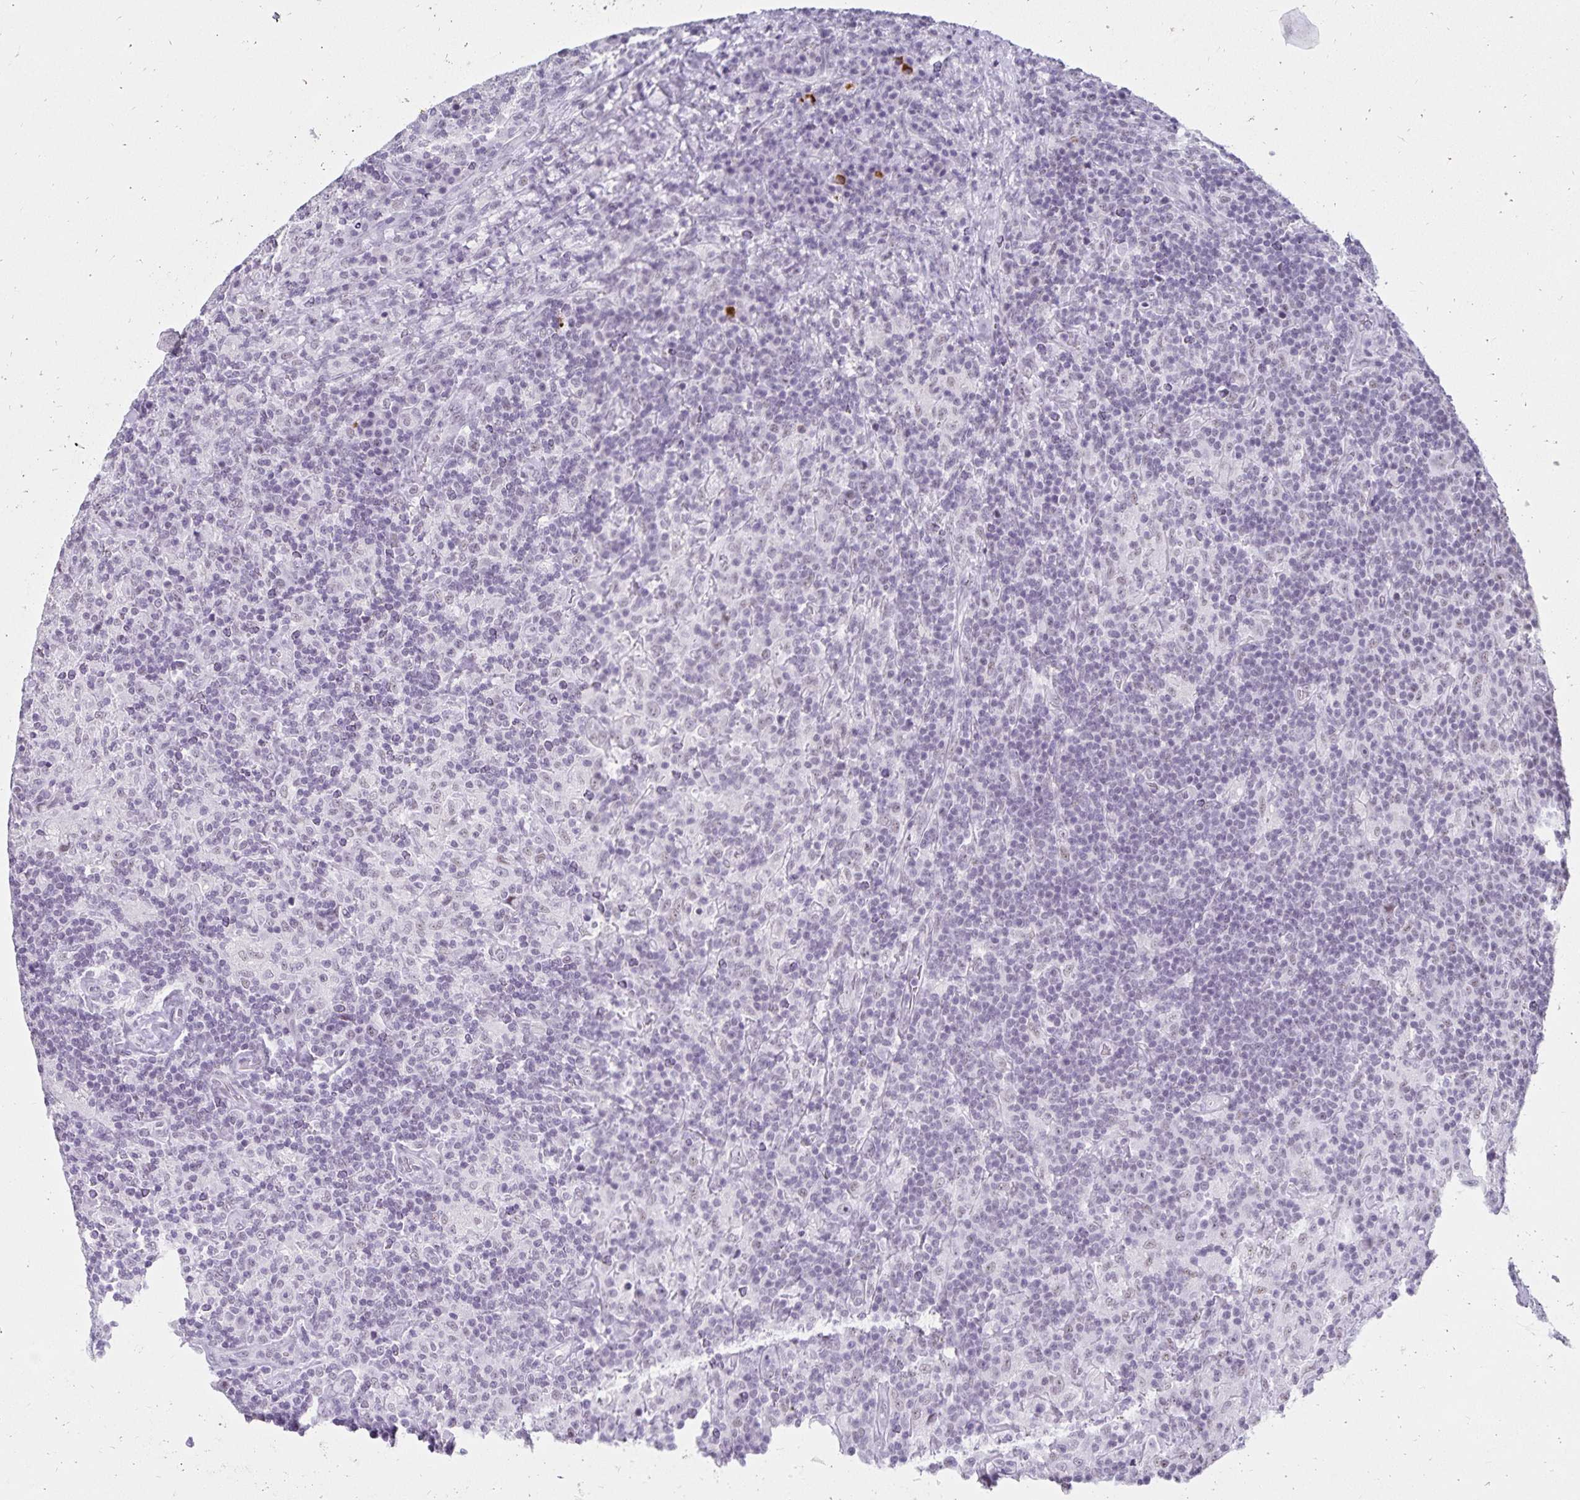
{"staining": {"intensity": "negative", "quantity": "none", "location": "none"}, "tissue": "lymphoma", "cell_type": "Tumor cells", "image_type": "cancer", "snomed": [{"axis": "morphology", "description": "Hodgkin's disease, NOS"}, {"axis": "topography", "description": "Lymph node"}], "caption": "An immunohistochemistry photomicrograph of lymphoma is shown. There is no staining in tumor cells of lymphoma. (Brightfield microscopy of DAB (3,3'-diaminobenzidine) immunohistochemistry (IHC) at high magnification).", "gene": "C20orf85", "patient": {"sex": "male", "age": 70}}